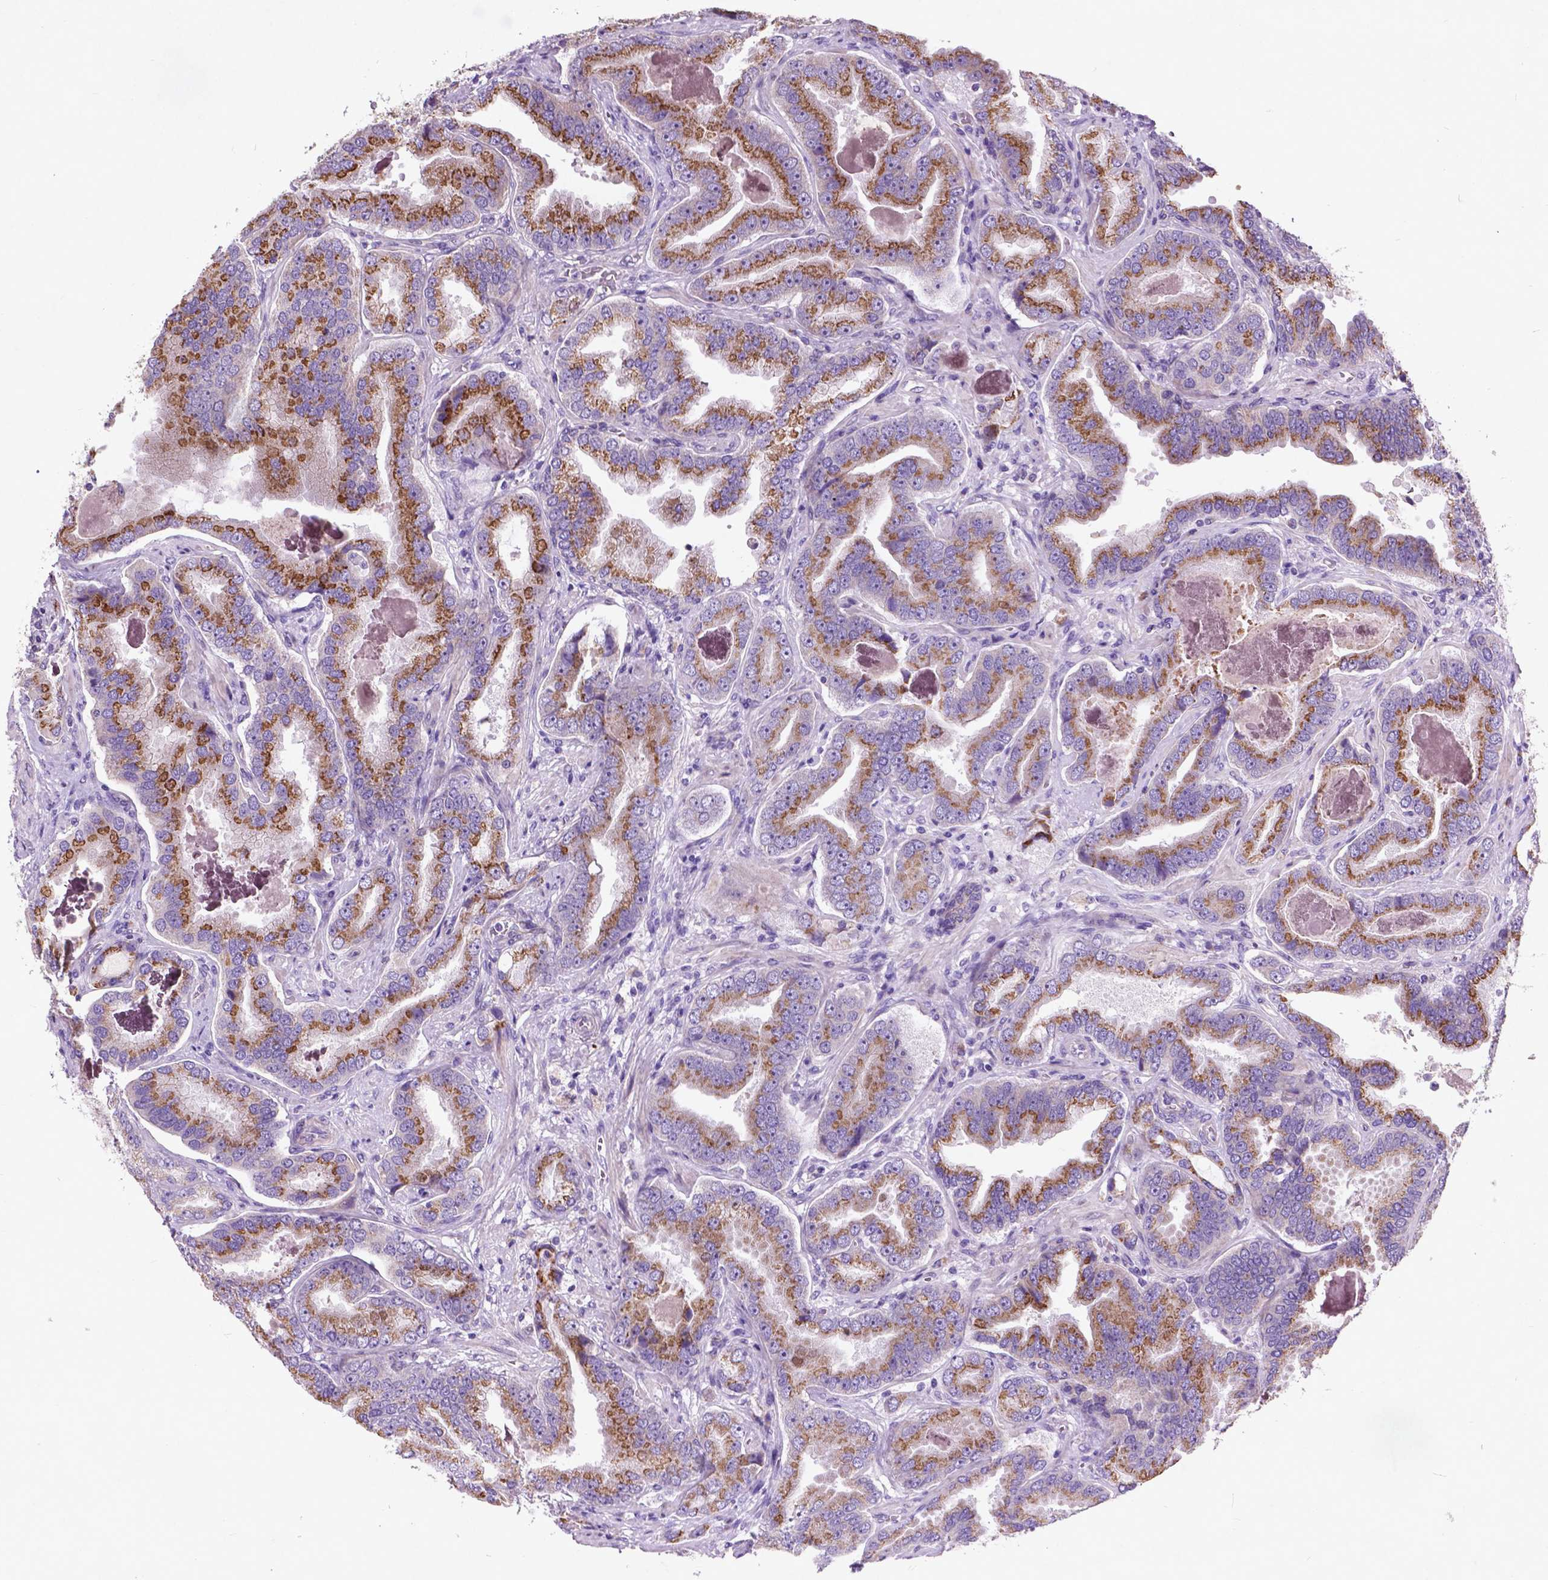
{"staining": {"intensity": "moderate", "quantity": ">75%", "location": "cytoplasmic/membranous"}, "tissue": "prostate cancer", "cell_type": "Tumor cells", "image_type": "cancer", "snomed": [{"axis": "morphology", "description": "Adenocarcinoma, NOS"}, {"axis": "topography", "description": "Prostate"}], "caption": "This histopathology image reveals adenocarcinoma (prostate) stained with immunohistochemistry (IHC) to label a protein in brown. The cytoplasmic/membranous of tumor cells show moderate positivity for the protein. Nuclei are counter-stained blue.", "gene": "ATG4D", "patient": {"sex": "male", "age": 64}}